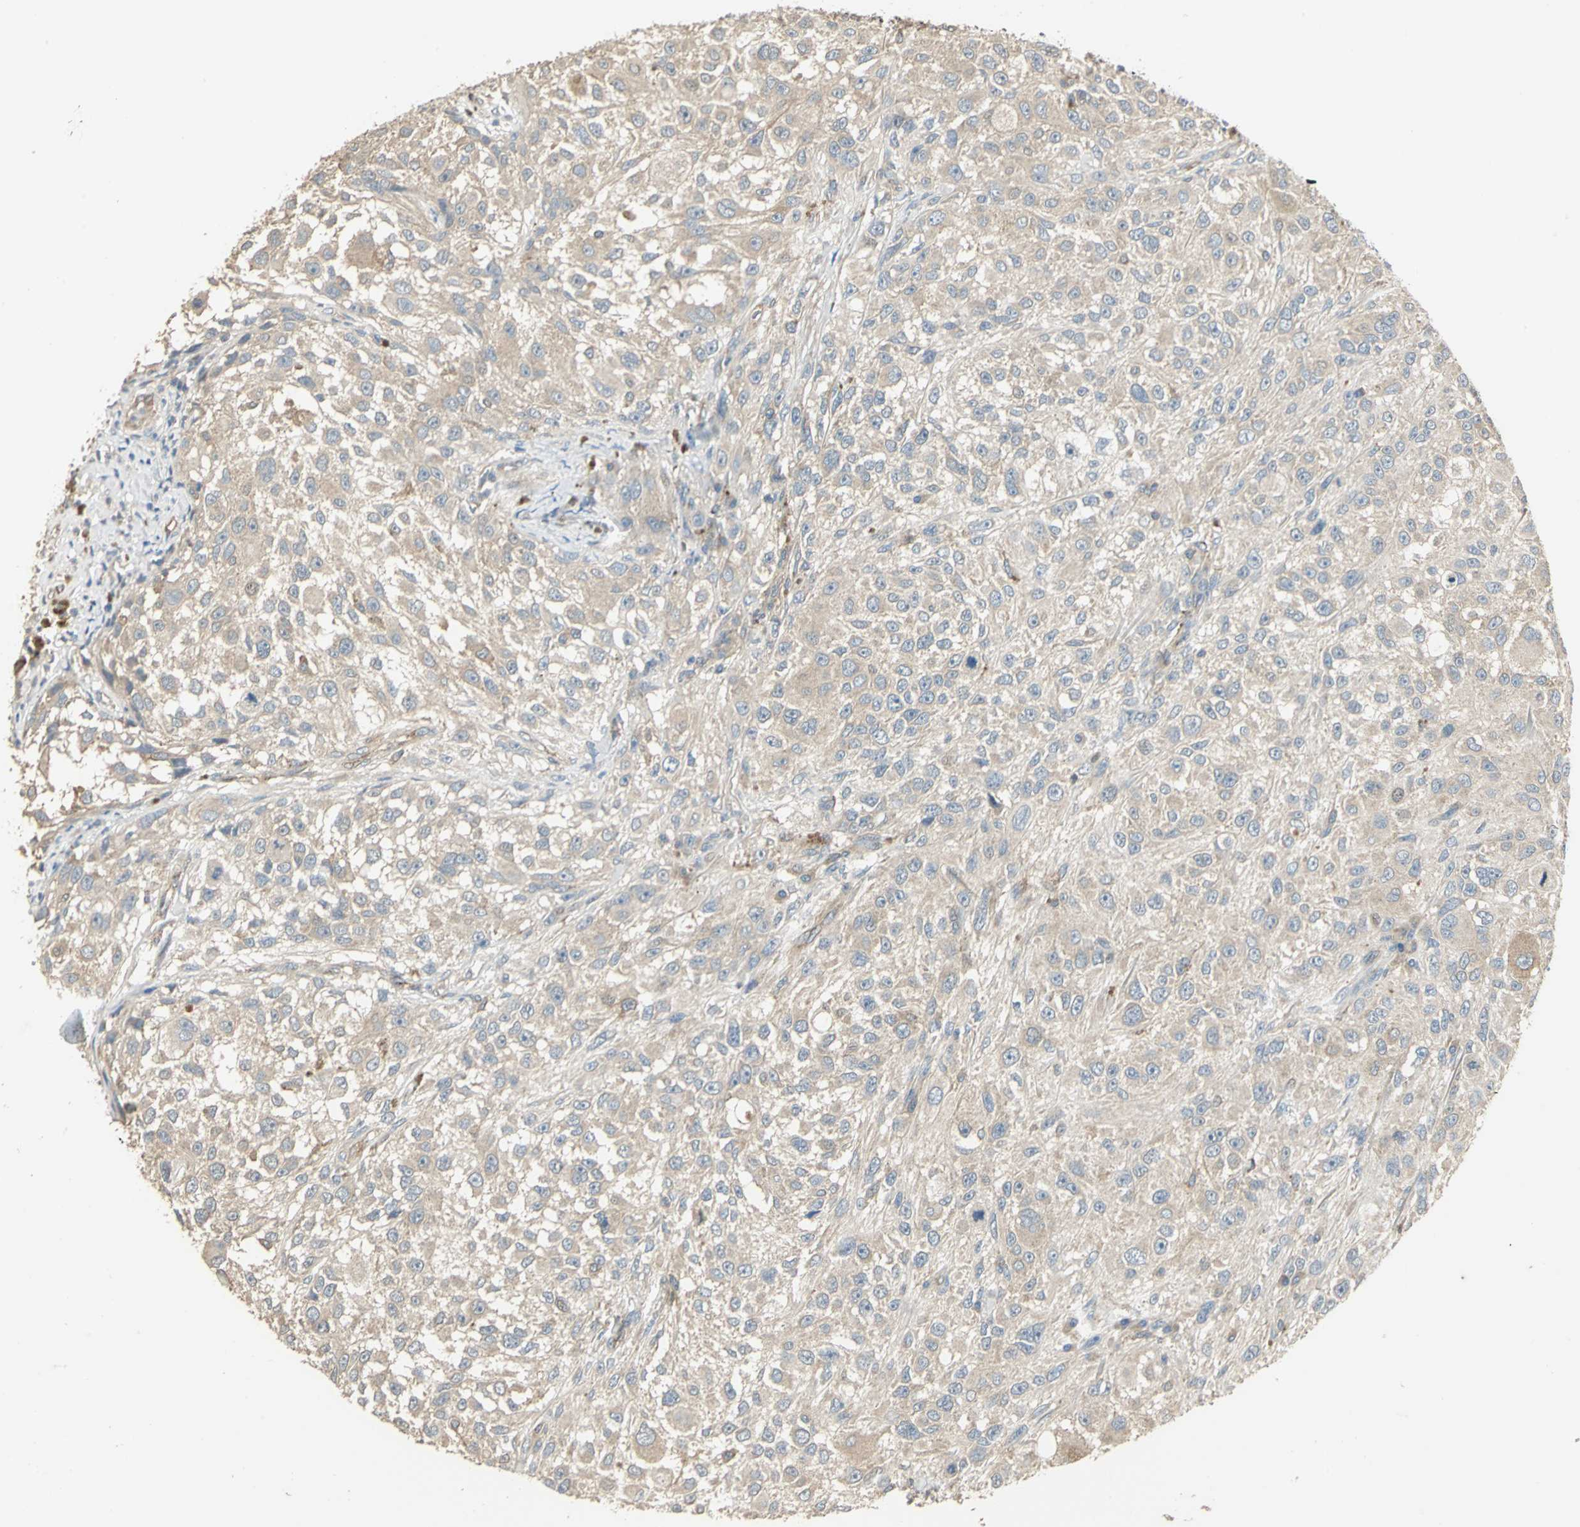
{"staining": {"intensity": "weak", "quantity": ">75%", "location": "cytoplasmic/membranous"}, "tissue": "melanoma", "cell_type": "Tumor cells", "image_type": "cancer", "snomed": [{"axis": "morphology", "description": "Necrosis, NOS"}, {"axis": "morphology", "description": "Malignant melanoma, NOS"}, {"axis": "topography", "description": "Skin"}], "caption": "Melanoma stained with IHC displays weak cytoplasmic/membranous expression in approximately >75% of tumor cells. (Stains: DAB in brown, nuclei in blue, Microscopy: brightfield microscopy at high magnification).", "gene": "RAPGEF1", "patient": {"sex": "female", "age": 87}}